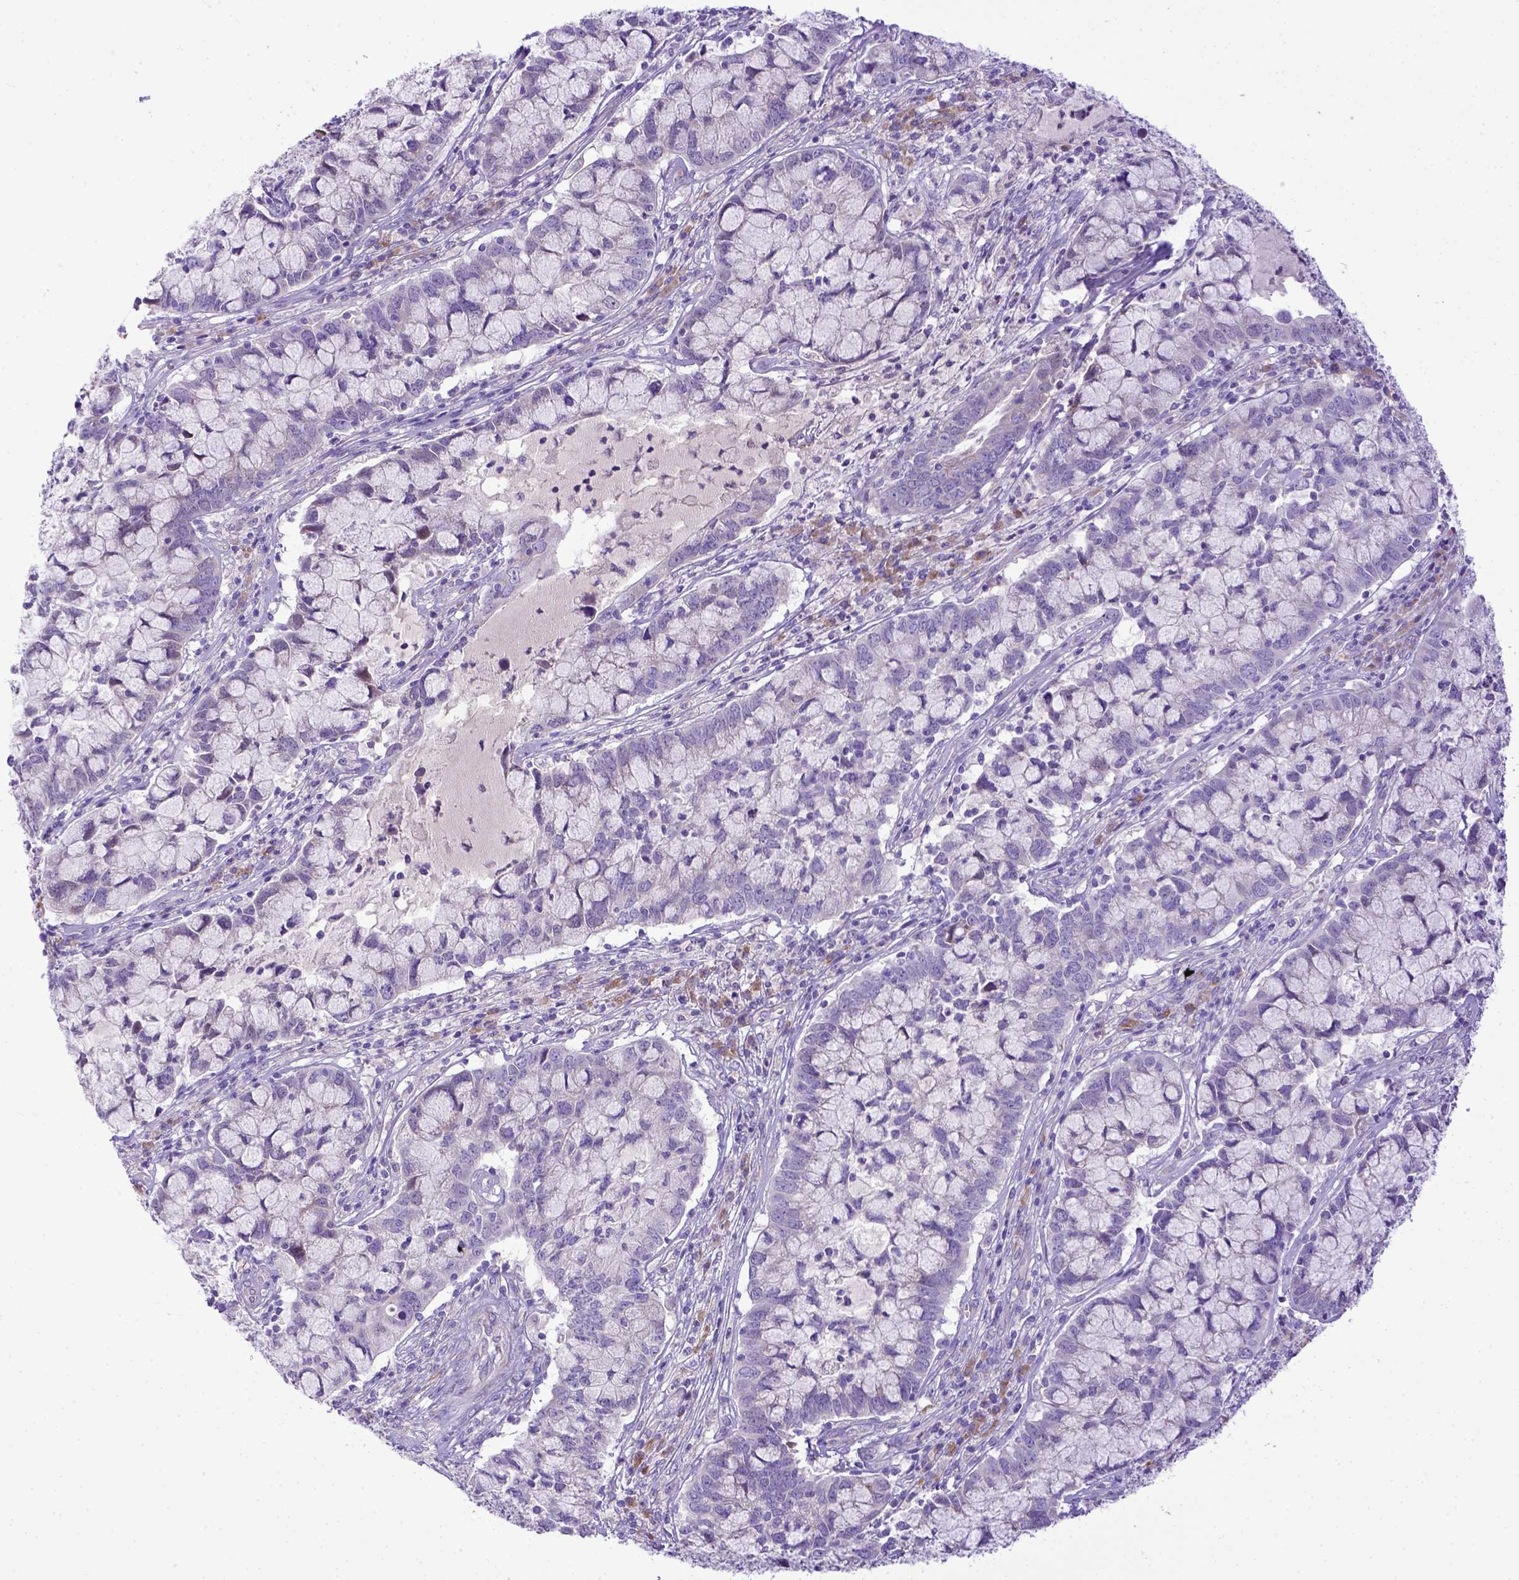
{"staining": {"intensity": "negative", "quantity": "none", "location": "none"}, "tissue": "cervical cancer", "cell_type": "Tumor cells", "image_type": "cancer", "snomed": [{"axis": "morphology", "description": "Adenocarcinoma, NOS"}, {"axis": "topography", "description": "Cervix"}], "caption": "A photomicrograph of cervical adenocarcinoma stained for a protein displays no brown staining in tumor cells. (Stains: DAB immunohistochemistry (IHC) with hematoxylin counter stain, Microscopy: brightfield microscopy at high magnification).", "gene": "CFAP300", "patient": {"sex": "female", "age": 40}}